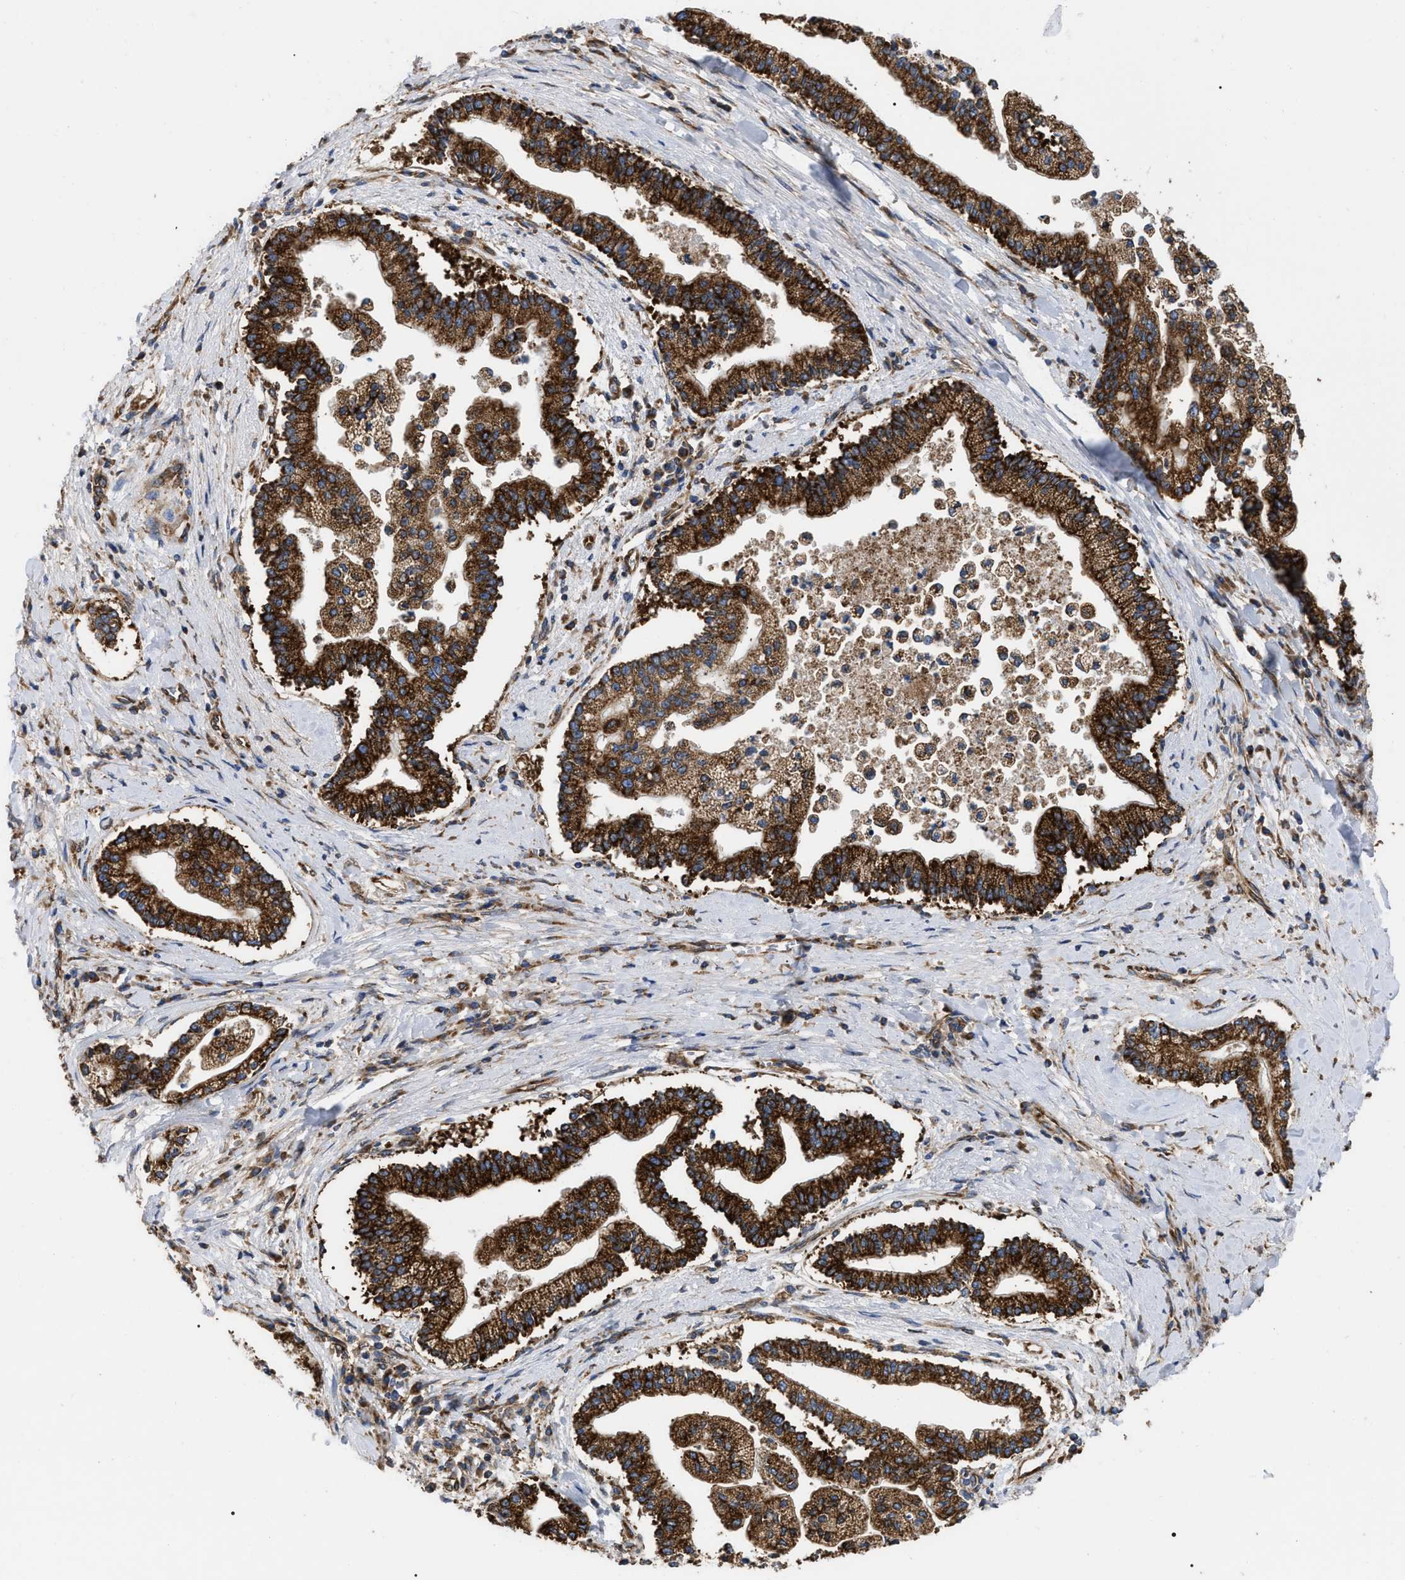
{"staining": {"intensity": "strong", "quantity": ">75%", "location": "cytoplasmic/membranous"}, "tissue": "liver cancer", "cell_type": "Tumor cells", "image_type": "cancer", "snomed": [{"axis": "morphology", "description": "Cholangiocarcinoma"}, {"axis": "topography", "description": "Liver"}], "caption": "Liver cancer stained with IHC exhibits strong cytoplasmic/membranous positivity in about >75% of tumor cells.", "gene": "FAM120A", "patient": {"sex": "male", "age": 50}}